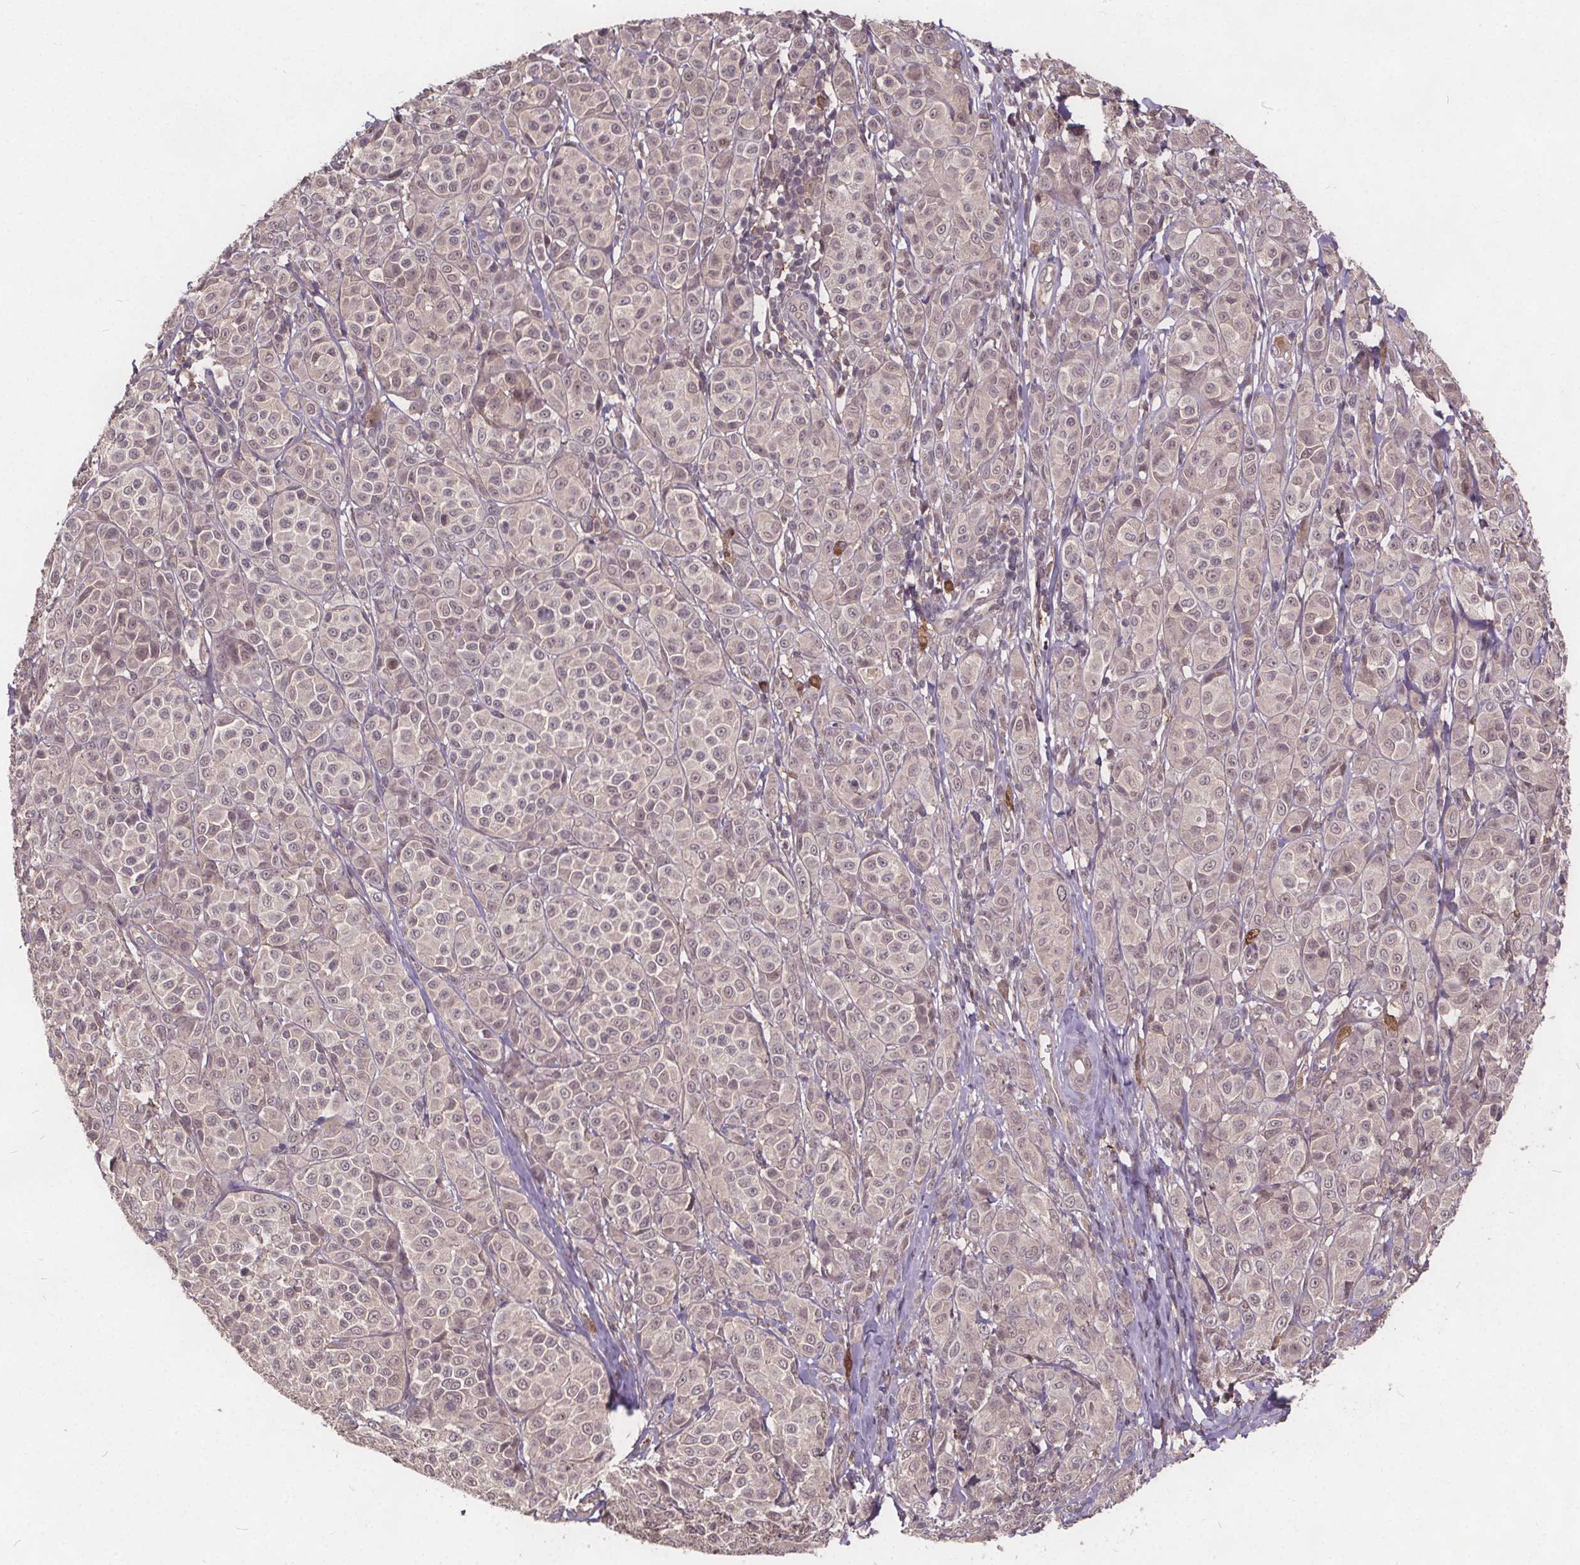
{"staining": {"intensity": "negative", "quantity": "none", "location": "none"}, "tissue": "melanoma", "cell_type": "Tumor cells", "image_type": "cancer", "snomed": [{"axis": "morphology", "description": "Malignant melanoma, NOS"}, {"axis": "topography", "description": "Skin"}], "caption": "Protein analysis of malignant melanoma displays no significant positivity in tumor cells.", "gene": "USP9X", "patient": {"sex": "male", "age": 89}}